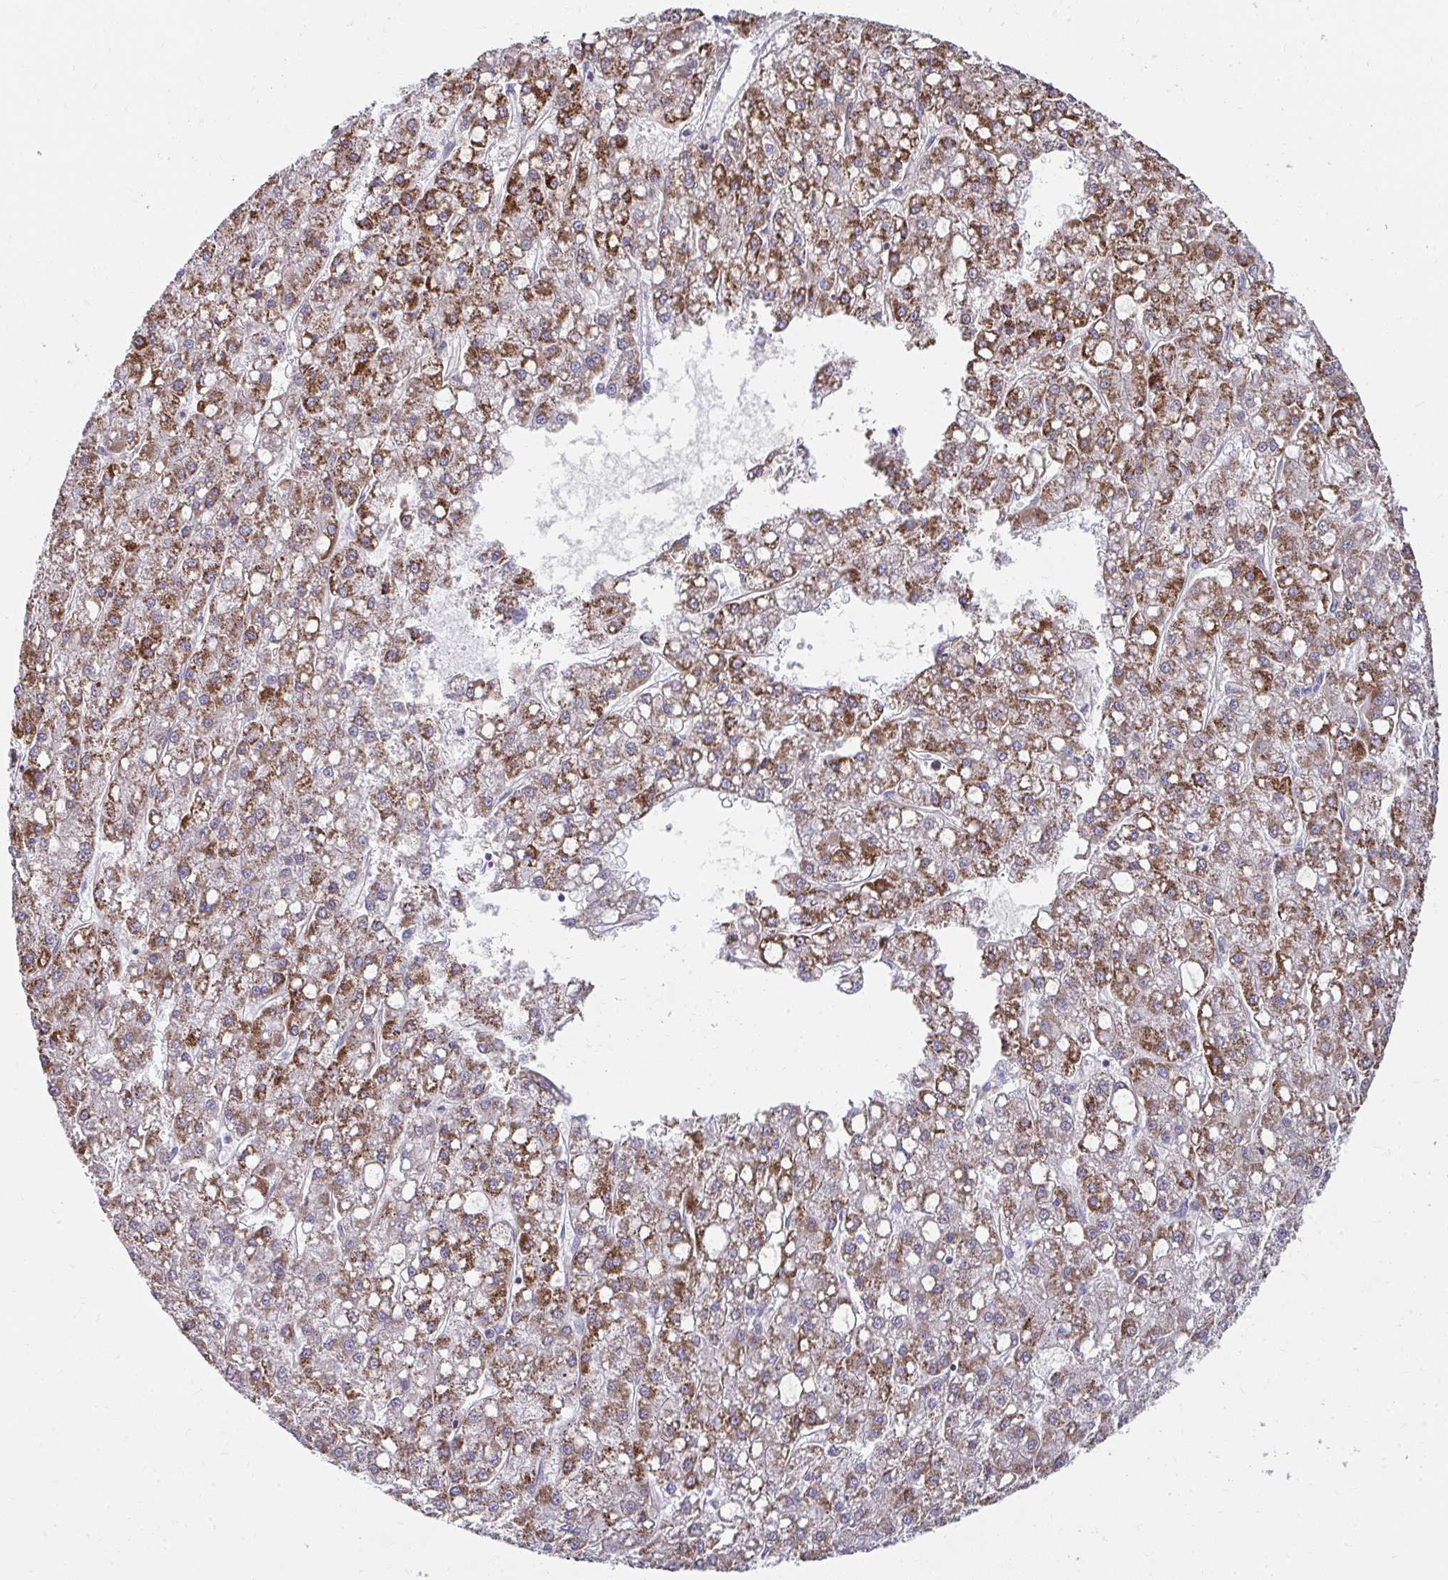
{"staining": {"intensity": "moderate", "quantity": ">75%", "location": "cytoplasmic/membranous"}, "tissue": "liver cancer", "cell_type": "Tumor cells", "image_type": "cancer", "snomed": [{"axis": "morphology", "description": "Carcinoma, Hepatocellular, NOS"}, {"axis": "topography", "description": "Liver"}], "caption": "Approximately >75% of tumor cells in hepatocellular carcinoma (liver) display moderate cytoplasmic/membranous protein expression as visualized by brown immunohistochemical staining.", "gene": "PRRG3", "patient": {"sex": "male", "age": 67}}